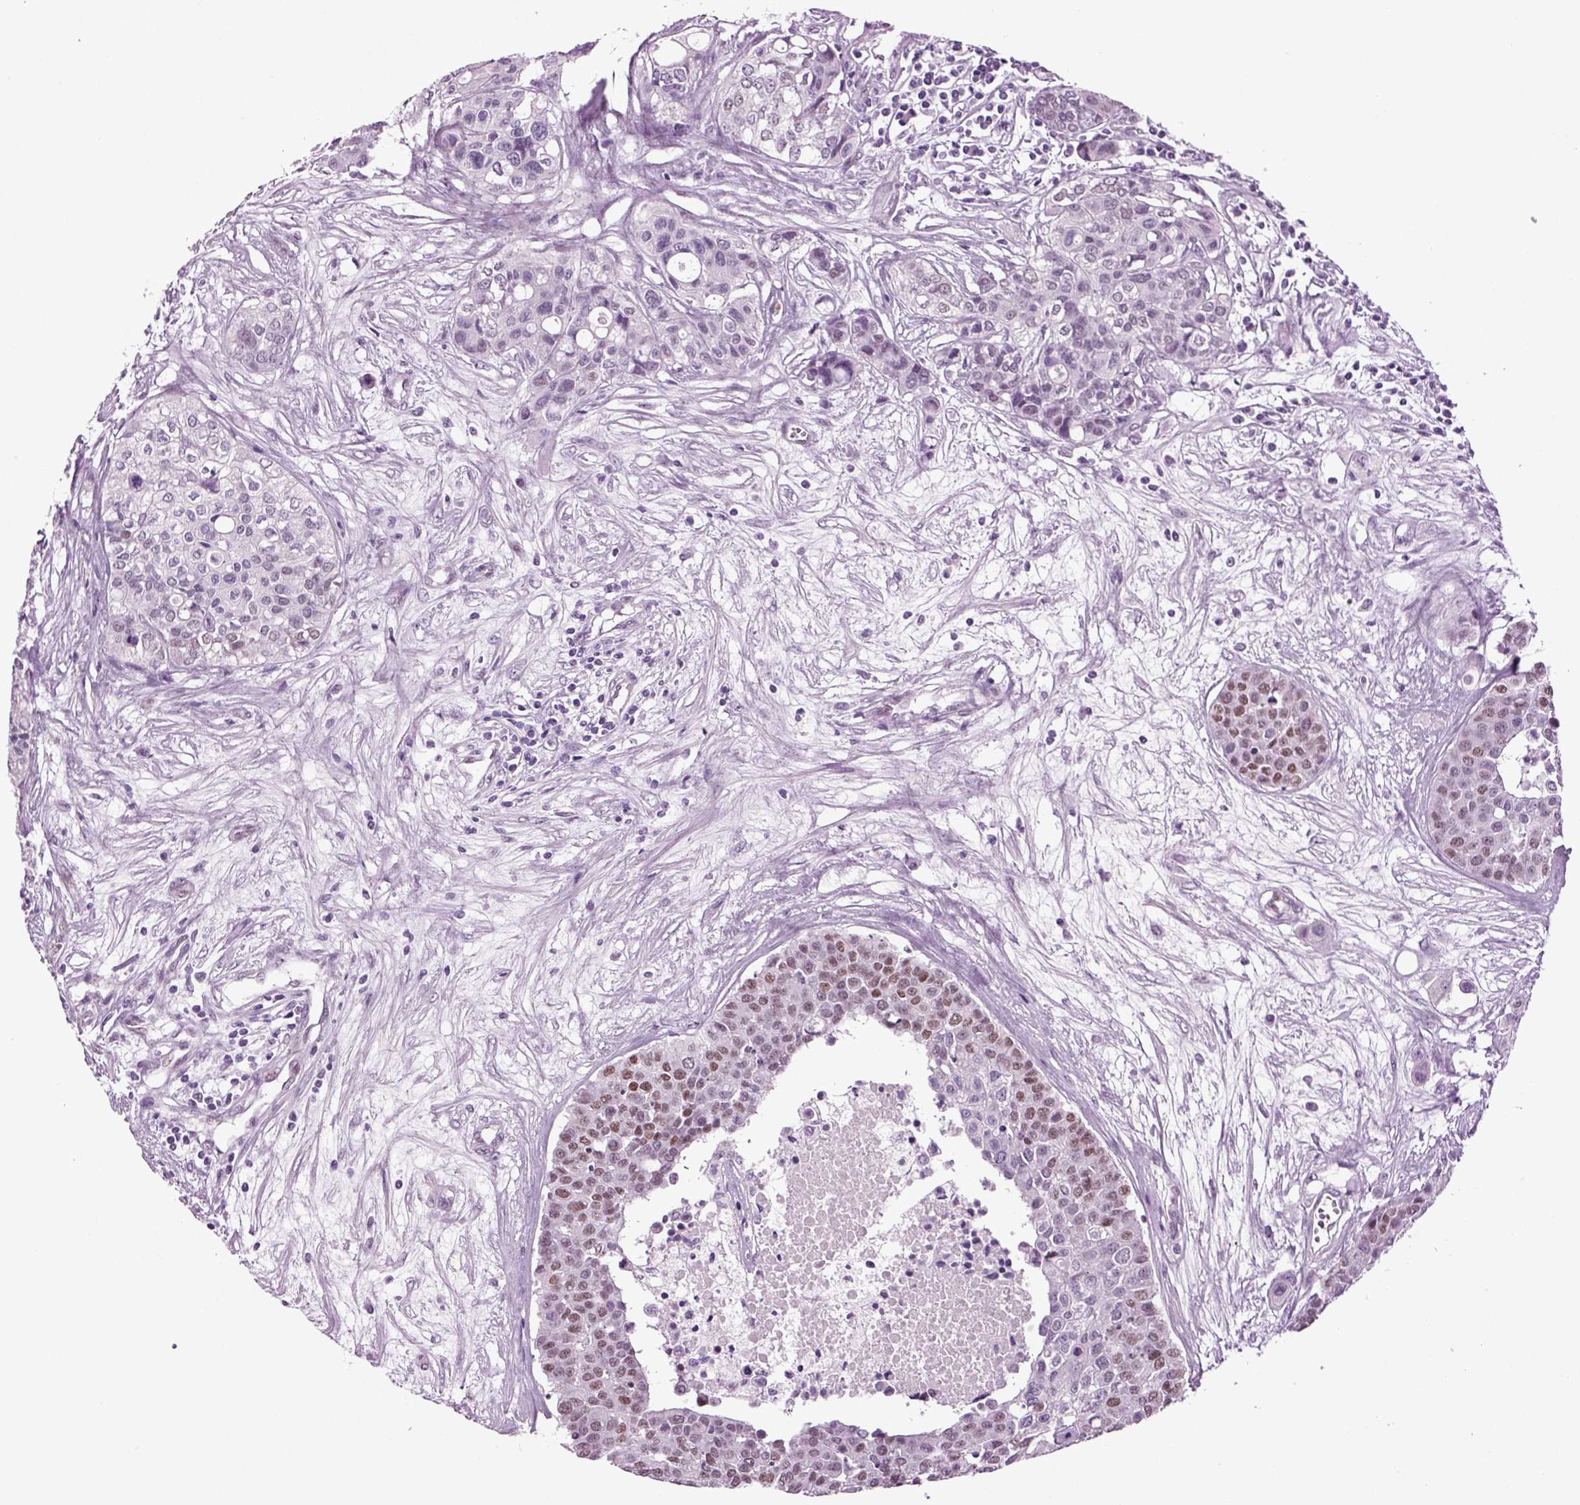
{"staining": {"intensity": "moderate", "quantity": "<25%", "location": "nuclear"}, "tissue": "carcinoid", "cell_type": "Tumor cells", "image_type": "cancer", "snomed": [{"axis": "morphology", "description": "Carcinoid, malignant, NOS"}, {"axis": "topography", "description": "Colon"}], "caption": "Immunohistochemistry (IHC) (DAB (3,3'-diaminobenzidine)) staining of malignant carcinoid exhibits moderate nuclear protein positivity in about <25% of tumor cells. The staining was performed using DAB to visualize the protein expression in brown, while the nuclei were stained in blue with hematoxylin (Magnification: 20x).", "gene": "RFX3", "patient": {"sex": "male", "age": 81}}